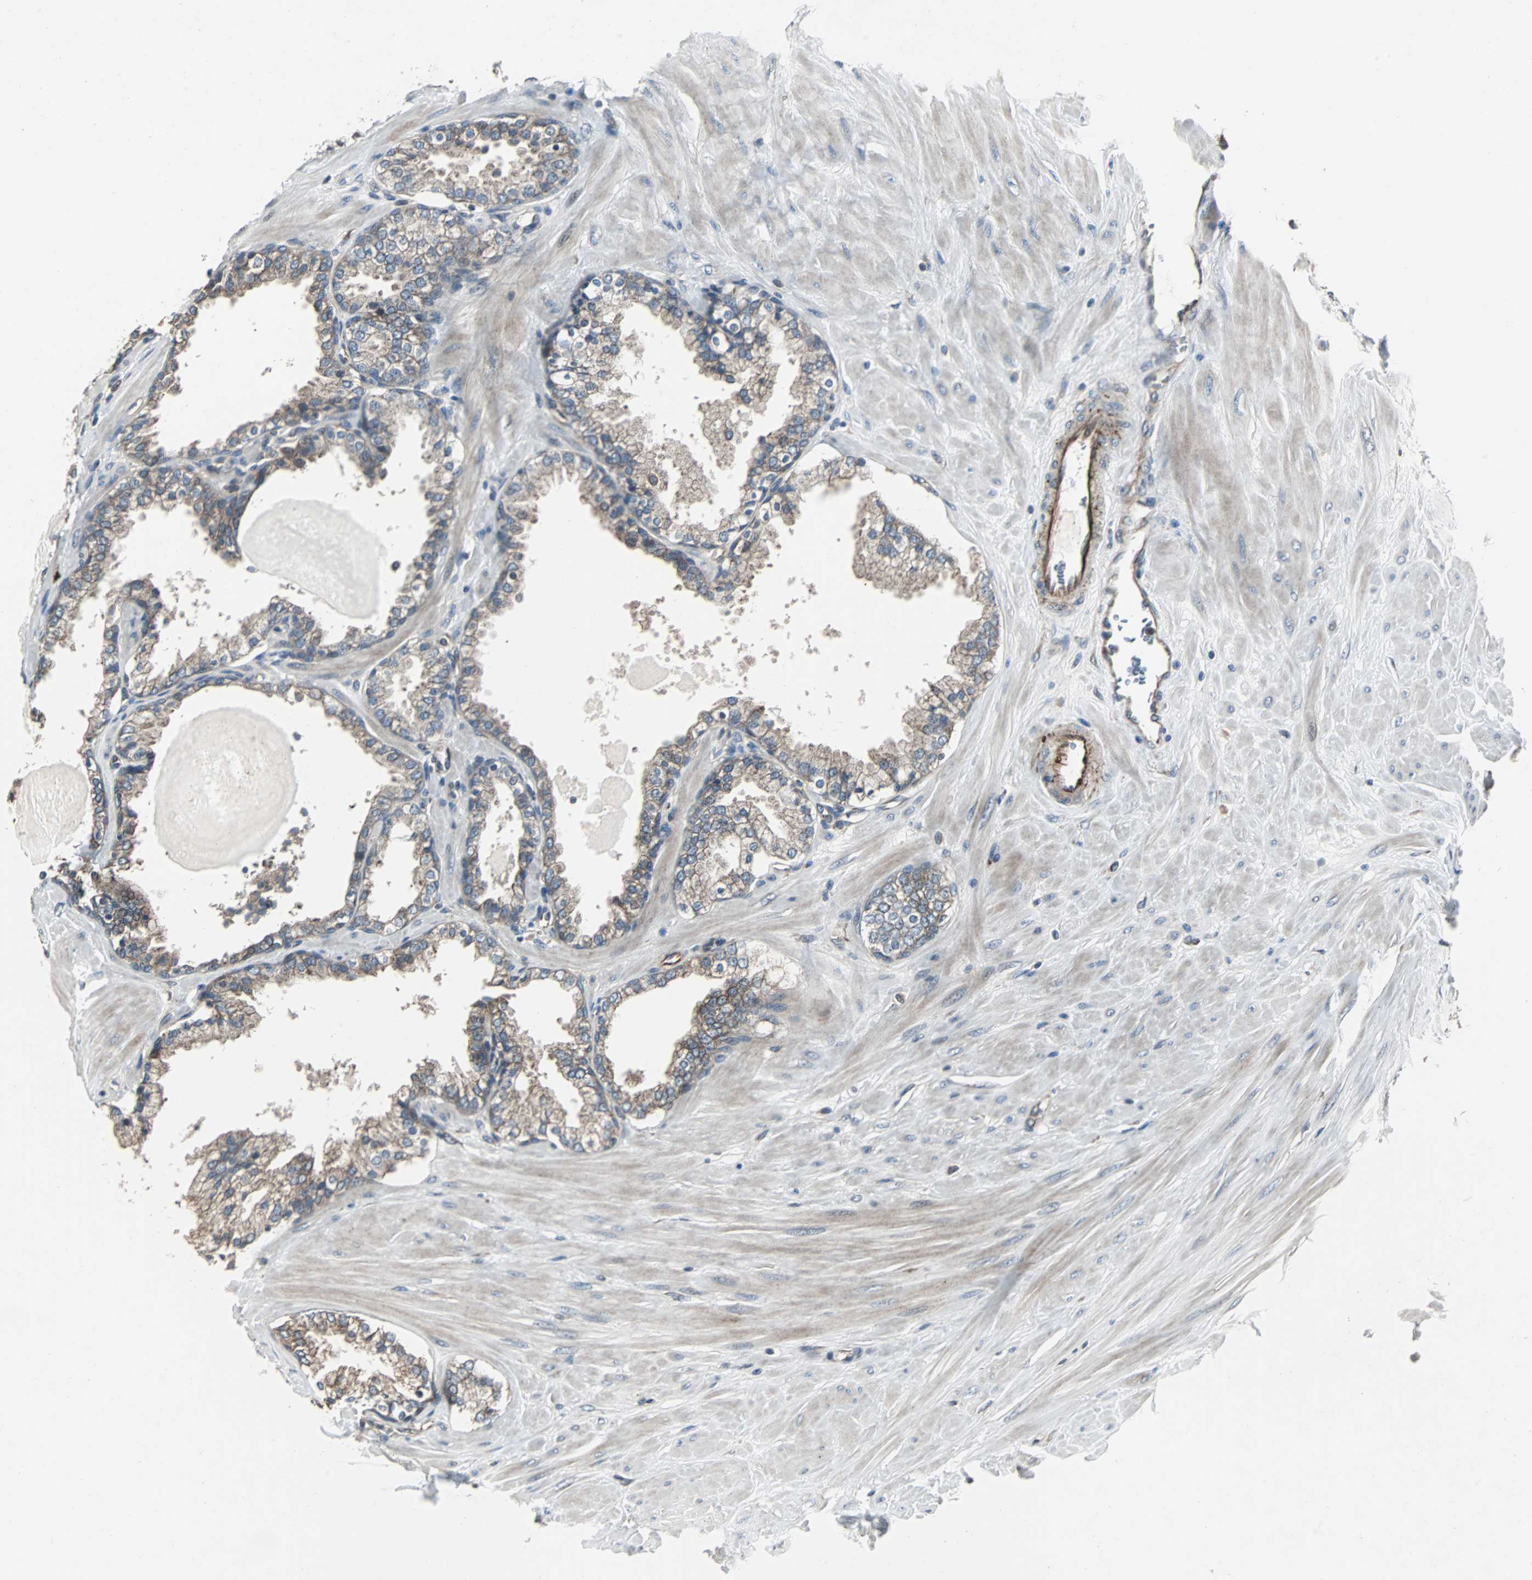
{"staining": {"intensity": "weak", "quantity": ">75%", "location": "cytoplasmic/membranous"}, "tissue": "prostate", "cell_type": "Glandular cells", "image_type": "normal", "snomed": [{"axis": "morphology", "description": "Normal tissue, NOS"}, {"axis": "topography", "description": "Prostate"}], "caption": "Glandular cells show weak cytoplasmic/membranous staining in about >75% of cells in benign prostate. (Stains: DAB (3,3'-diaminobenzidine) in brown, nuclei in blue, Microscopy: brightfield microscopy at high magnification).", "gene": "CHP1", "patient": {"sex": "male", "age": 51}}